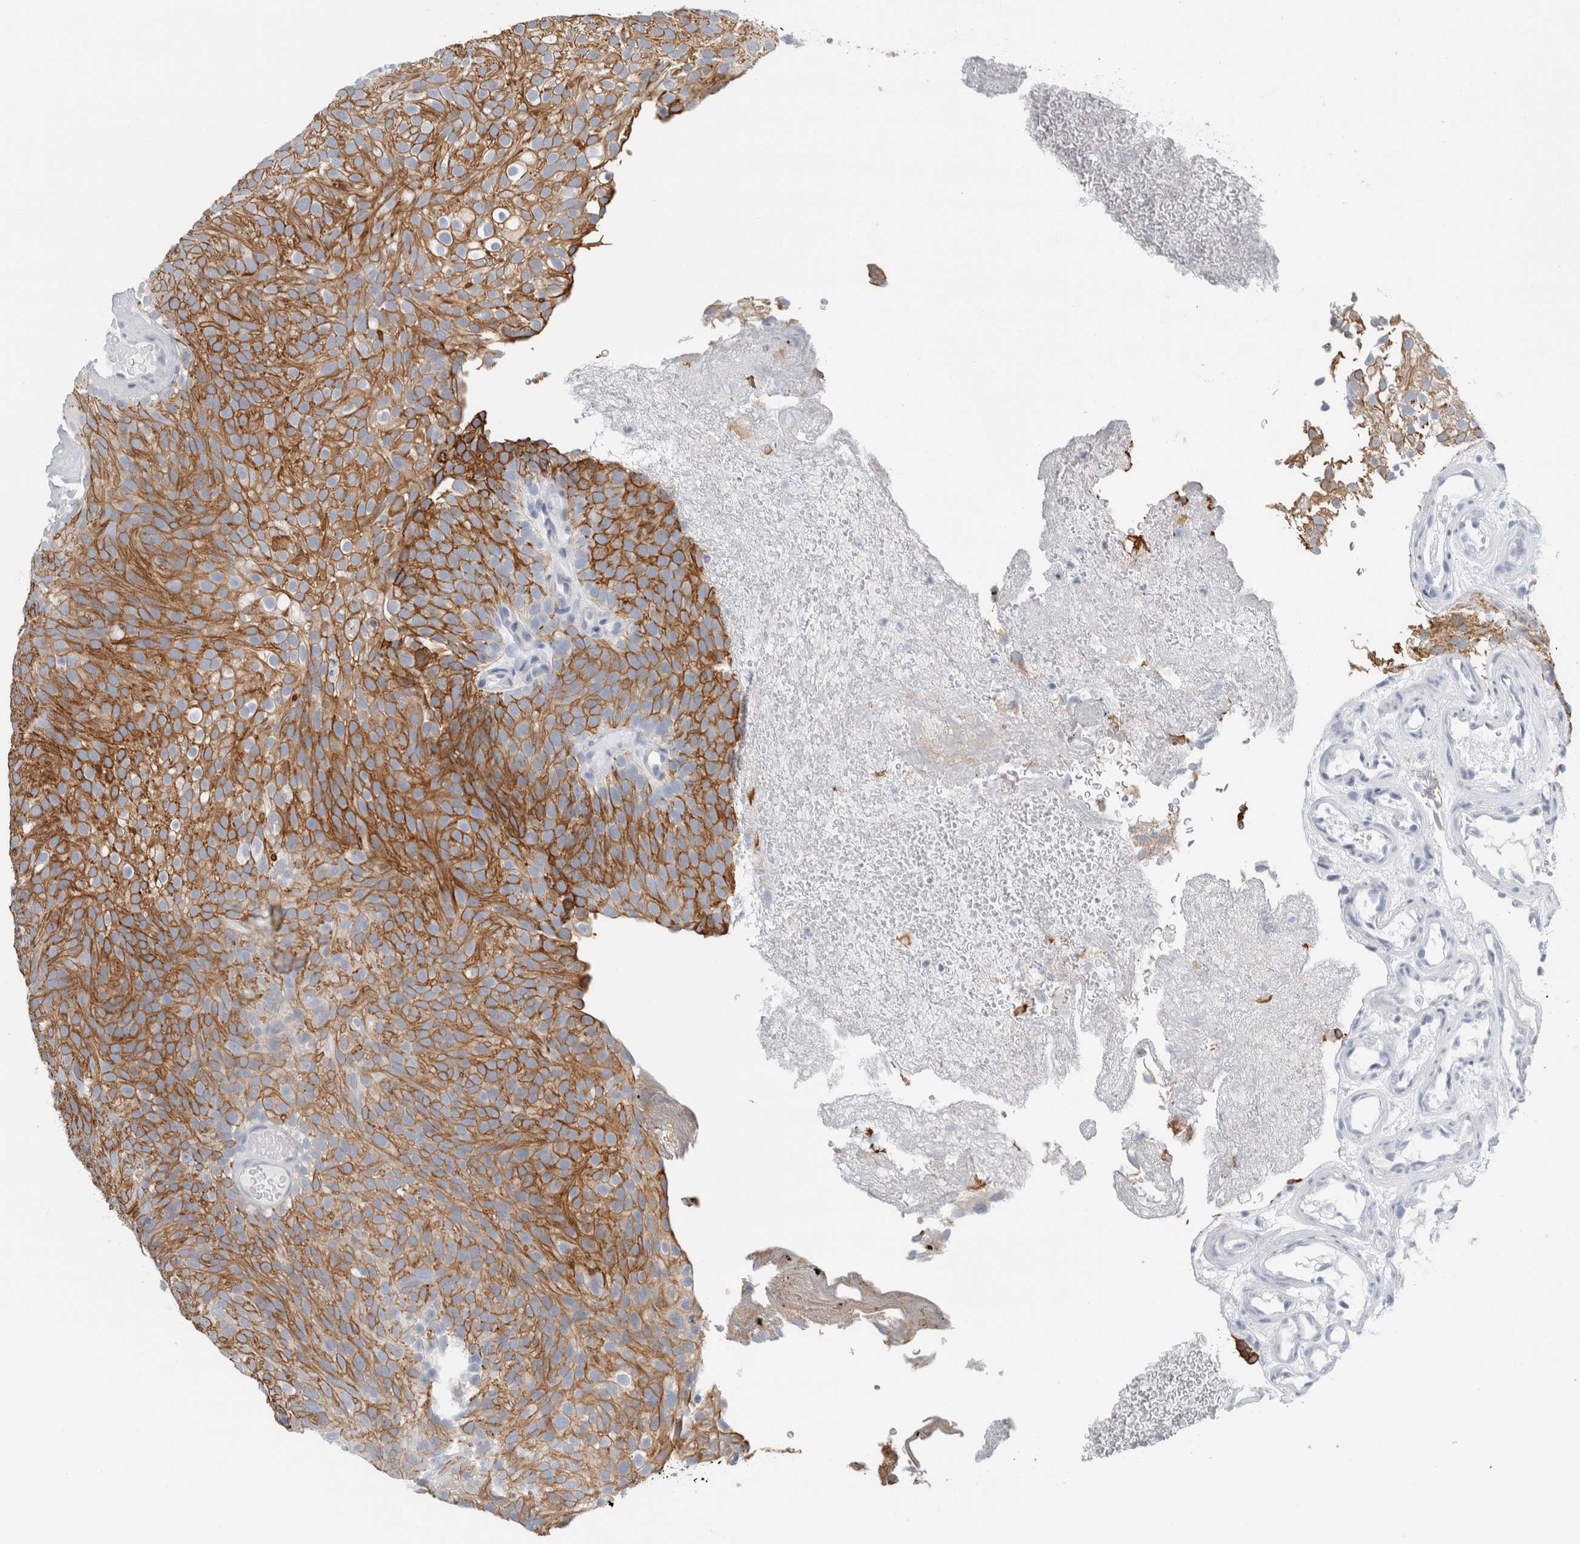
{"staining": {"intensity": "moderate", "quantity": ">75%", "location": "cytoplasmic/membranous"}, "tissue": "urothelial cancer", "cell_type": "Tumor cells", "image_type": "cancer", "snomed": [{"axis": "morphology", "description": "Urothelial carcinoma, Low grade"}, {"axis": "topography", "description": "Urinary bladder"}], "caption": "Urothelial cancer stained with immunohistochemistry (IHC) exhibits moderate cytoplasmic/membranous positivity in about >75% of tumor cells.", "gene": "RPH3AL", "patient": {"sex": "male", "age": 78}}